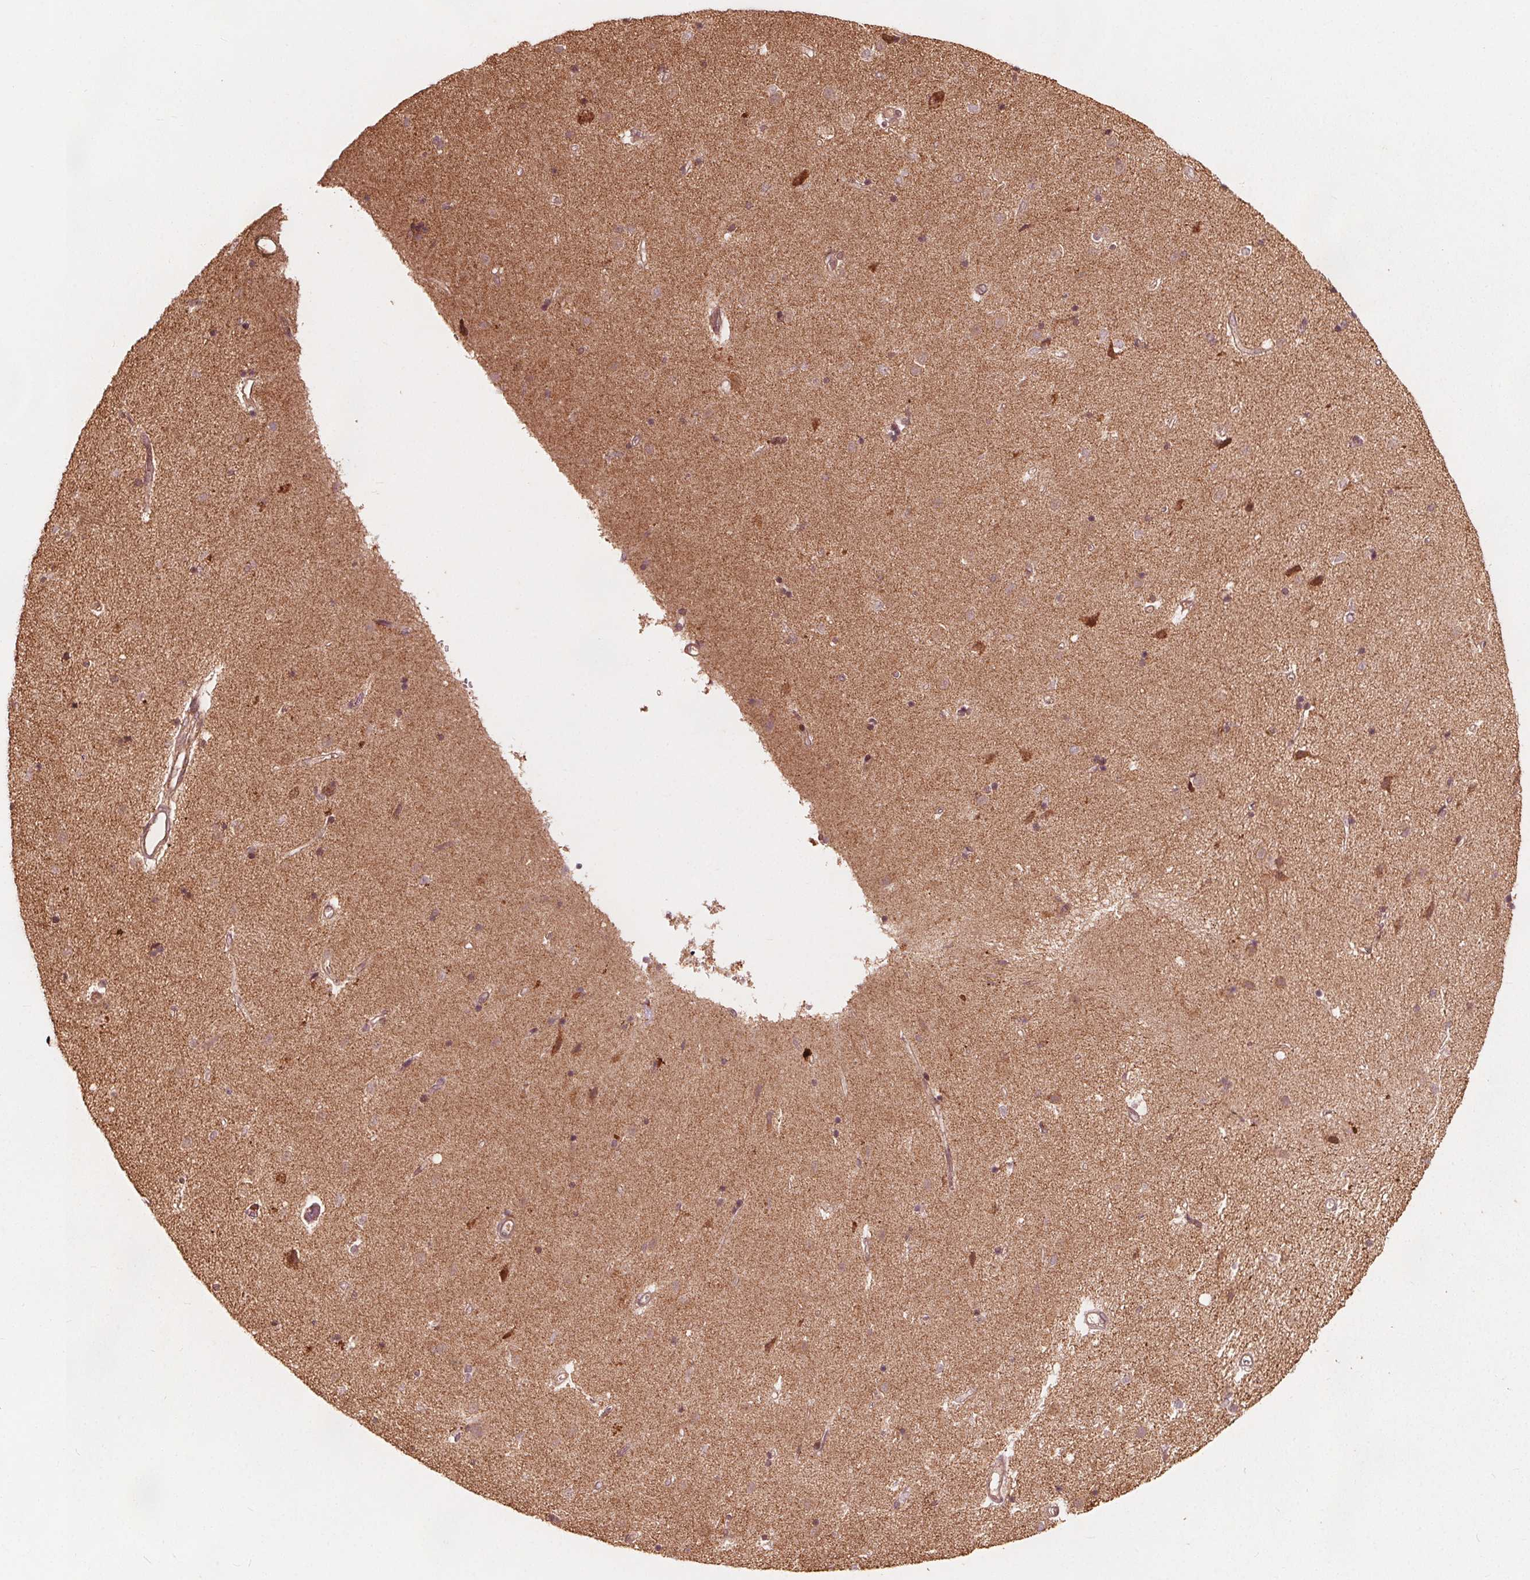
{"staining": {"intensity": "moderate", "quantity": "<25%", "location": "cytoplasmic/membranous"}, "tissue": "caudate", "cell_type": "Glial cells", "image_type": "normal", "snomed": [{"axis": "morphology", "description": "Normal tissue, NOS"}, {"axis": "topography", "description": "Lateral ventricle wall"}], "caption": "IHC (DAB) staining of normal caudate reveals moderate cytoplasmic/membranous protein staining in about <25% of glial cells.", "gene": "AIP", "patient": {"sex": "female", "age": 71}}